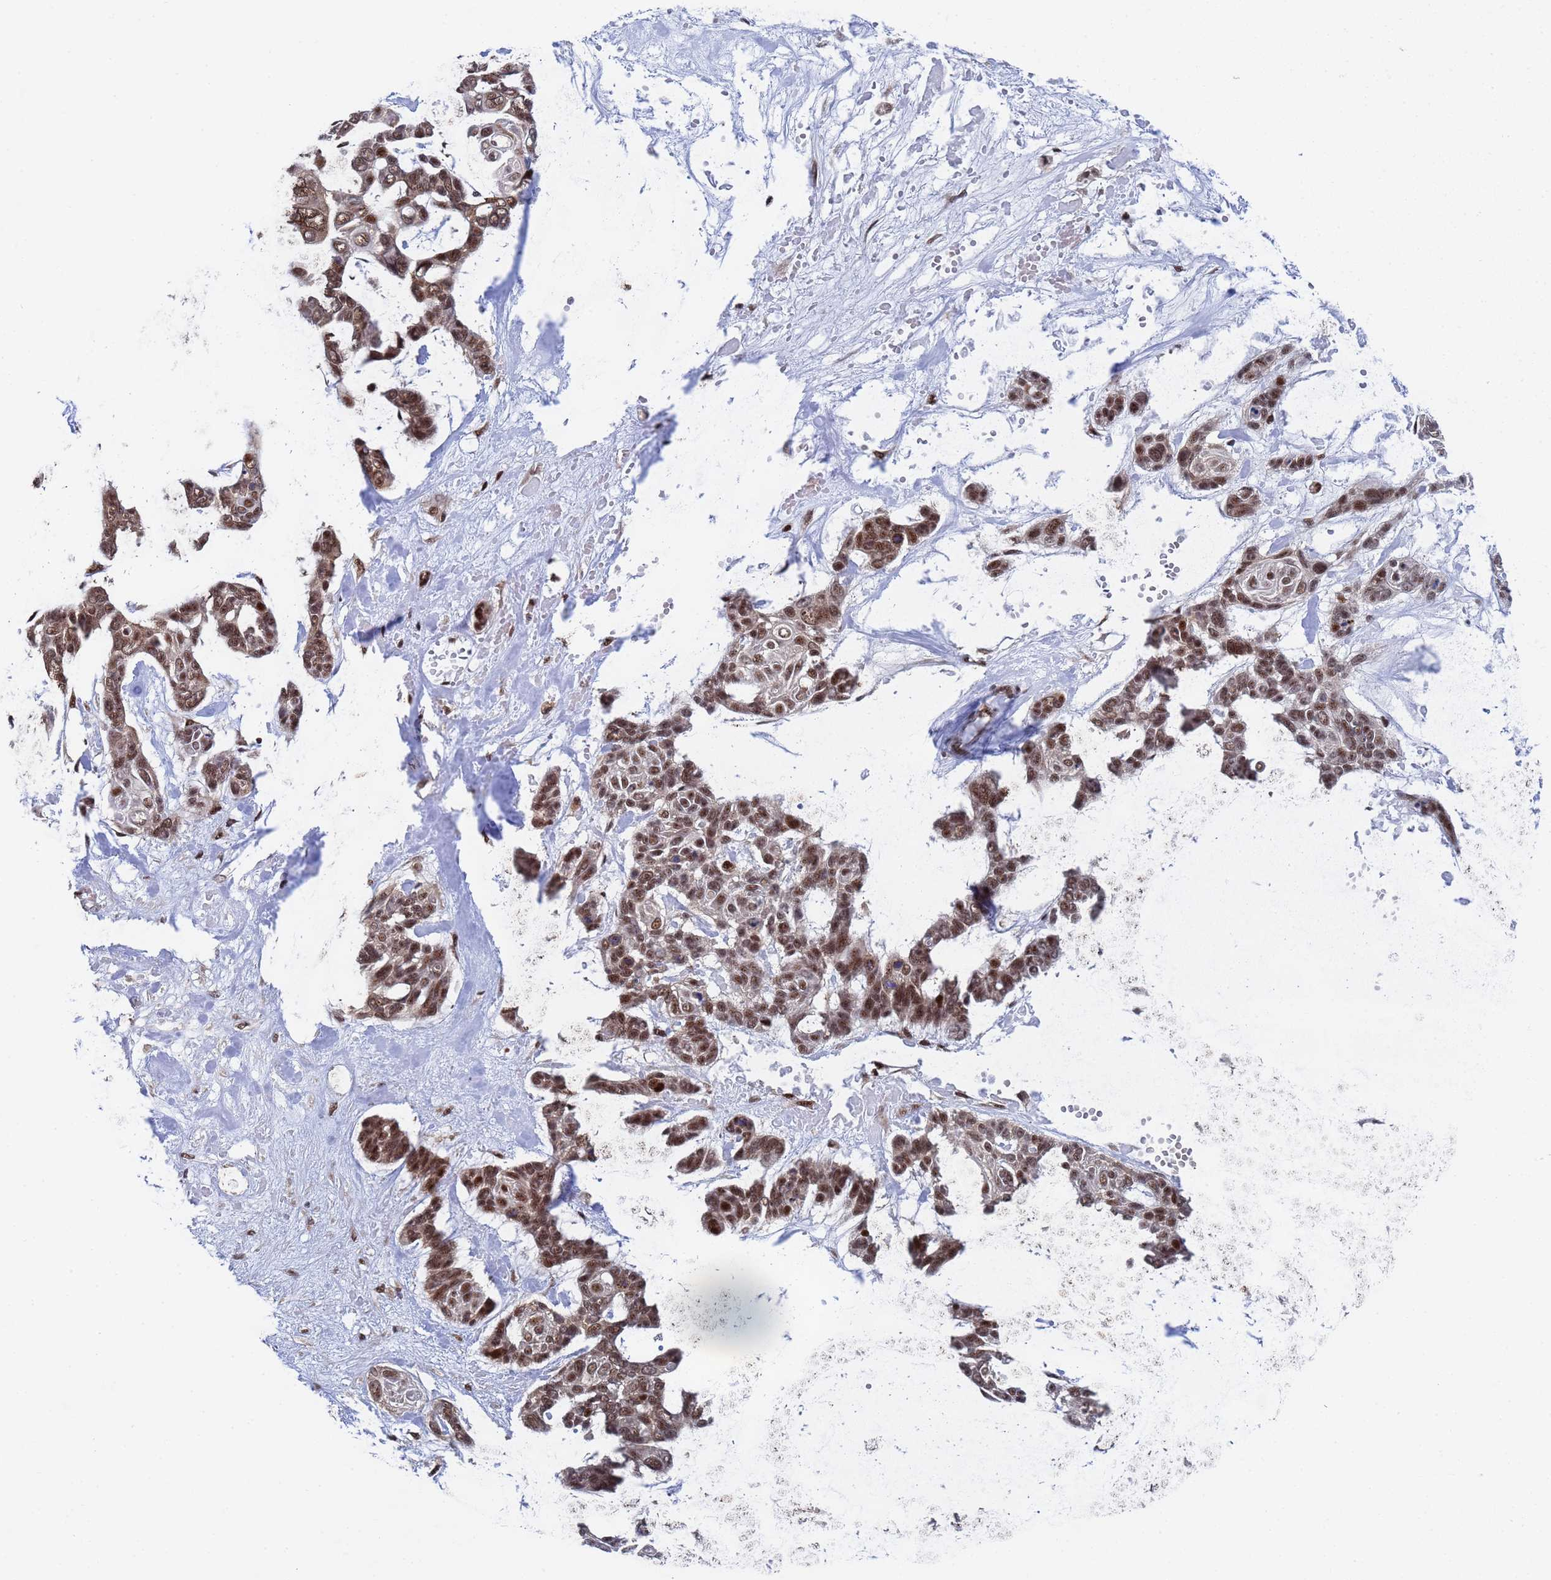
{"staining": {"intensity": "moderate", "quantity": ">75%", "location": "nuclear"}, "tissue": "skin cancer", "cell_type": "Tumor cells", "image_type": "cancer", "snomed": [{"axis": "morphology", "description": "Basal cell carcinoma"}, {"axis": "topography", "description": "Skin"}], "caption": "Protein expression analysis of human skin basal cell carcinoma reveals moderate nuclear expression in about >75% of tumor cells.", "gene": "AP5Z1", "patient": {"sex": "male", "age": 88}}